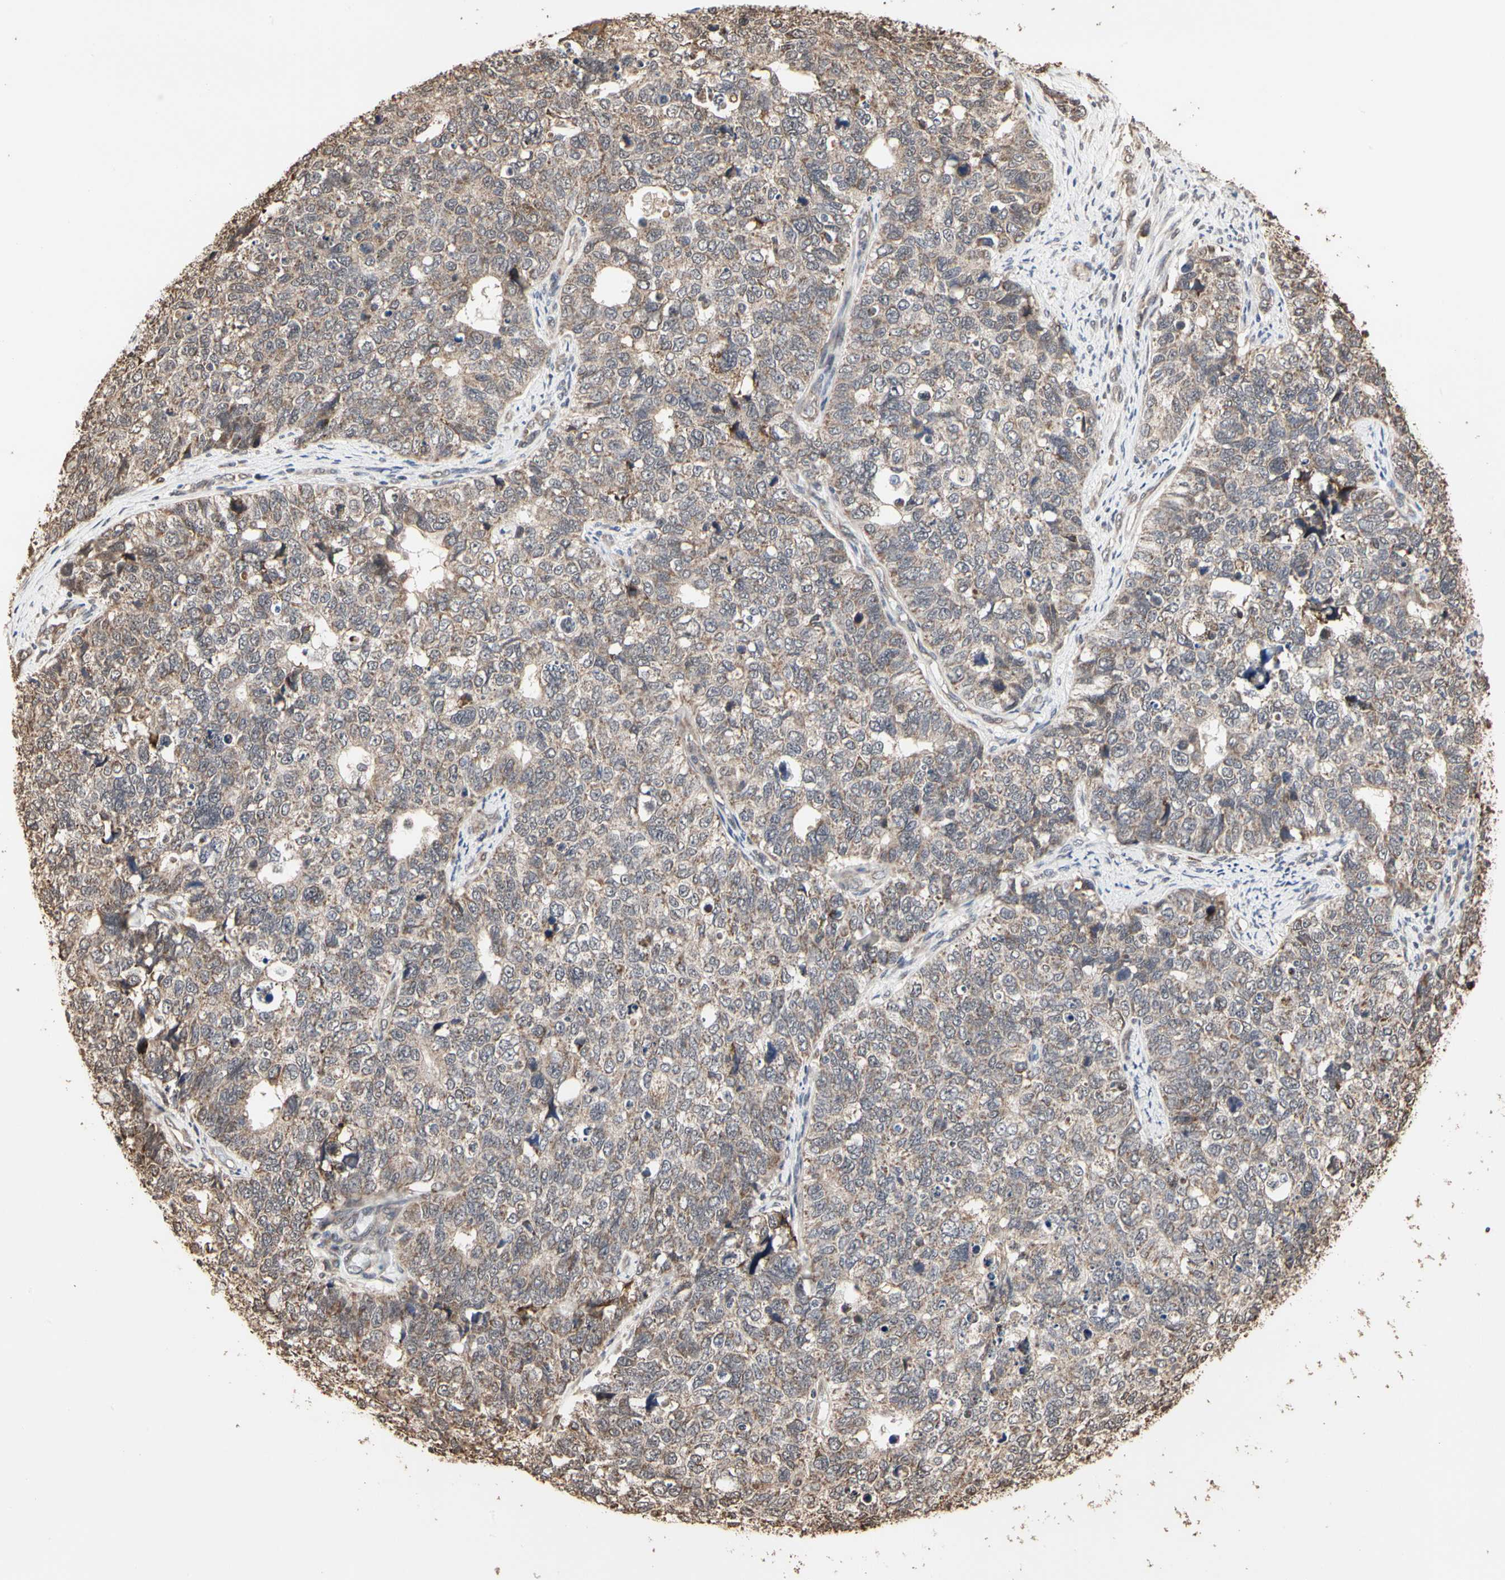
{"staining": {"intensity": "weak", "quantity": ">75%", "location": "cytoplasmic/membranous"}, "tissue": "cervical cancer", "cell_type": "Tumor cells", "image_type": "cancer", "snomed": [{"axis": "morphology", "description": "Squamous cell carcinoma, NOS"}, {"axis": "topography", "description": "Cervix"}], "caption": "Protein staining of cervical squamous cell carcinoma tissue exhibits weak cytoplasmic/membranous expression in approximately >75% of tumor cells.", "gene": "TAOK1", "patient": {"sex": "female", "age": 63}}